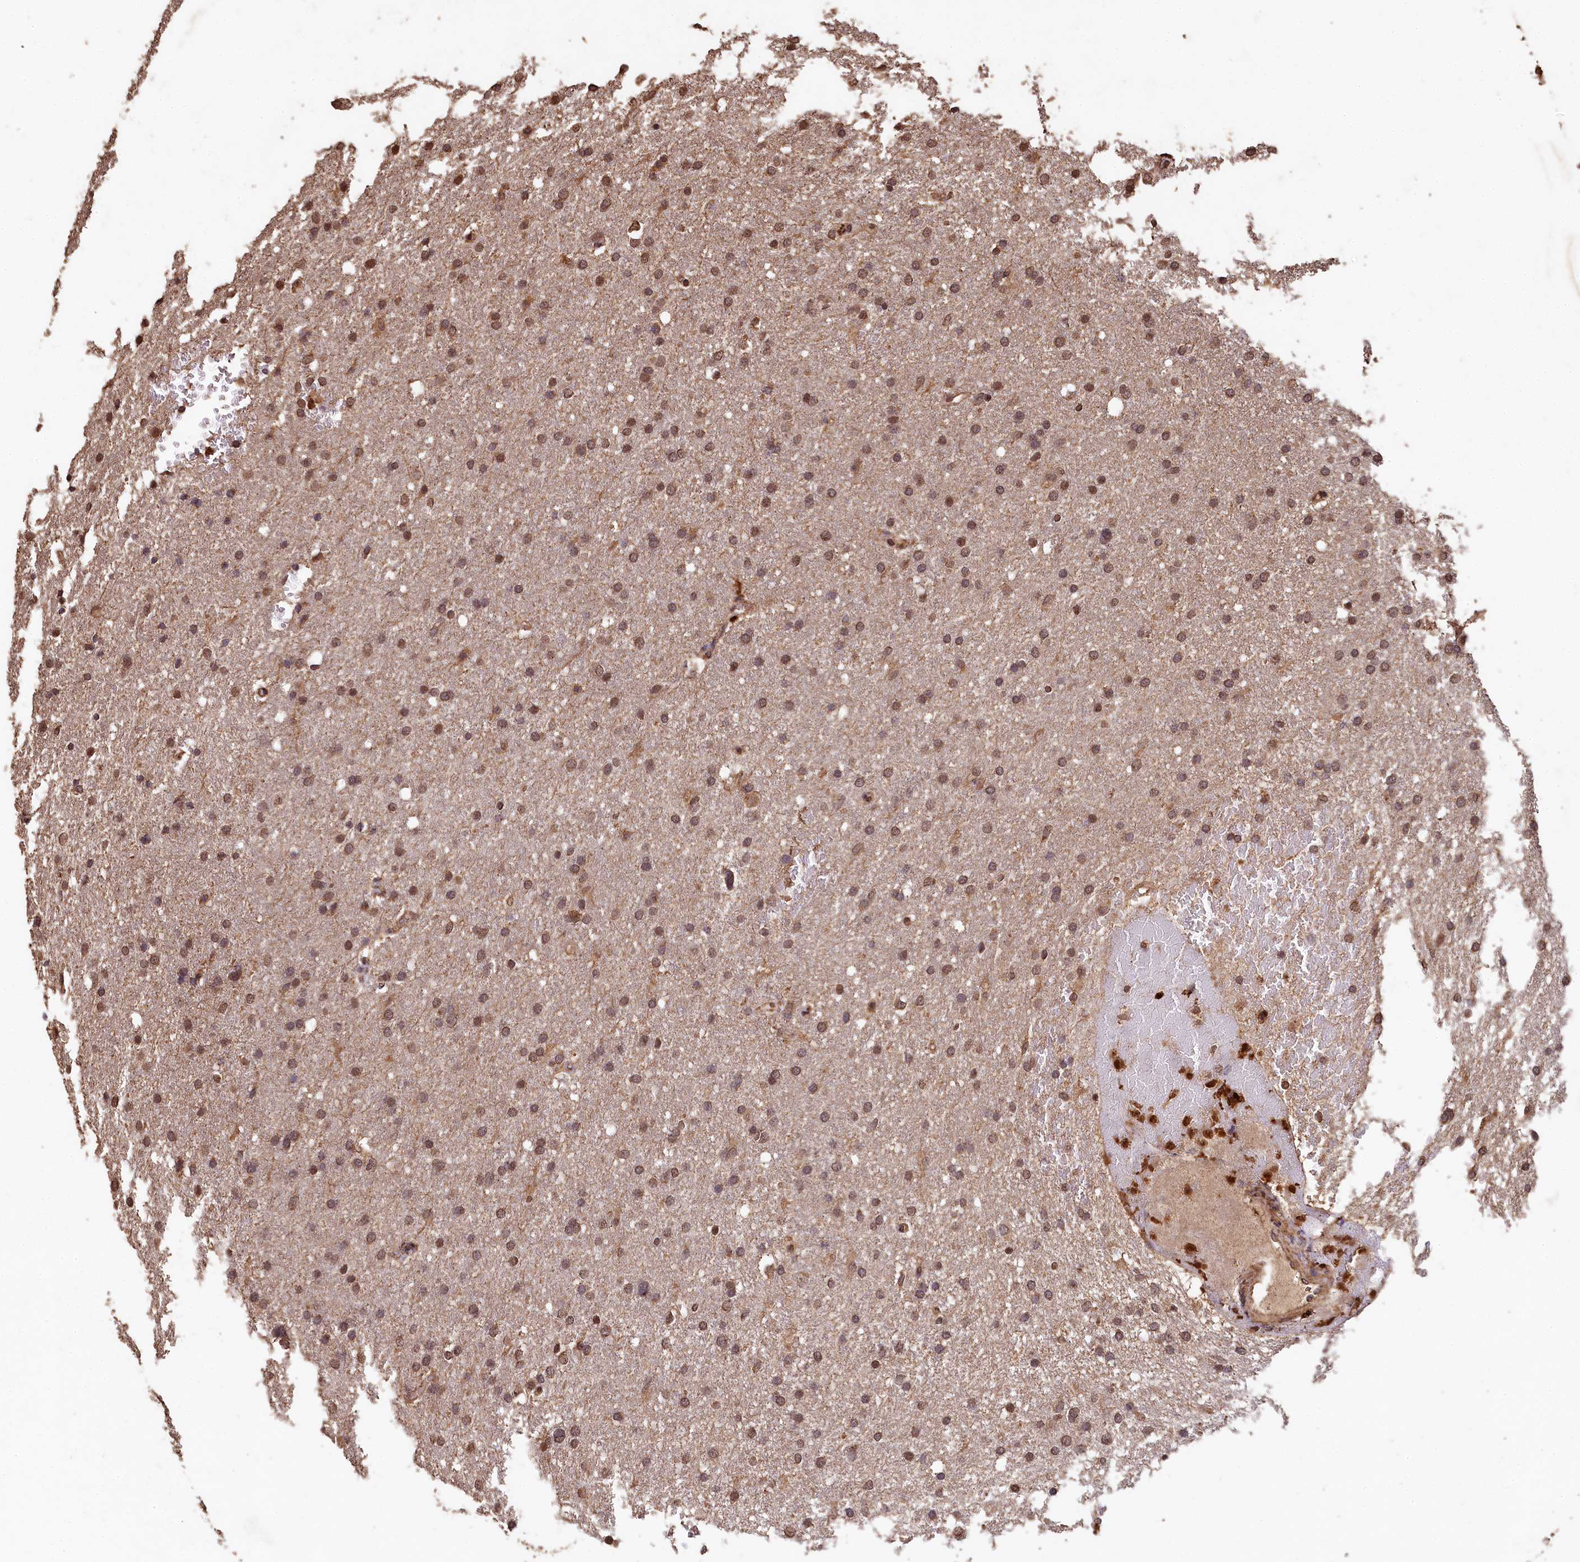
{"staining": {"intensity": "moderate", "quantity": ">75%", "location": "nuclear"}, "tissue": "glioma", "cell_type": "Tumor cells", "image_type": "cancer", "snomed": [{"axis": "morphology", "description": "Glioma, malignant, High grade"}, {"axis": "topography", "description": "Cerebral cortex"}], "caption": "Immunohistochemical staining of human glioma exhibits medium levels of moderate nuclear protein positivity in approximately >75% of tumor cells.", "gene": "CEP57L1", "patient": {"sex": "female", "age": 36}}